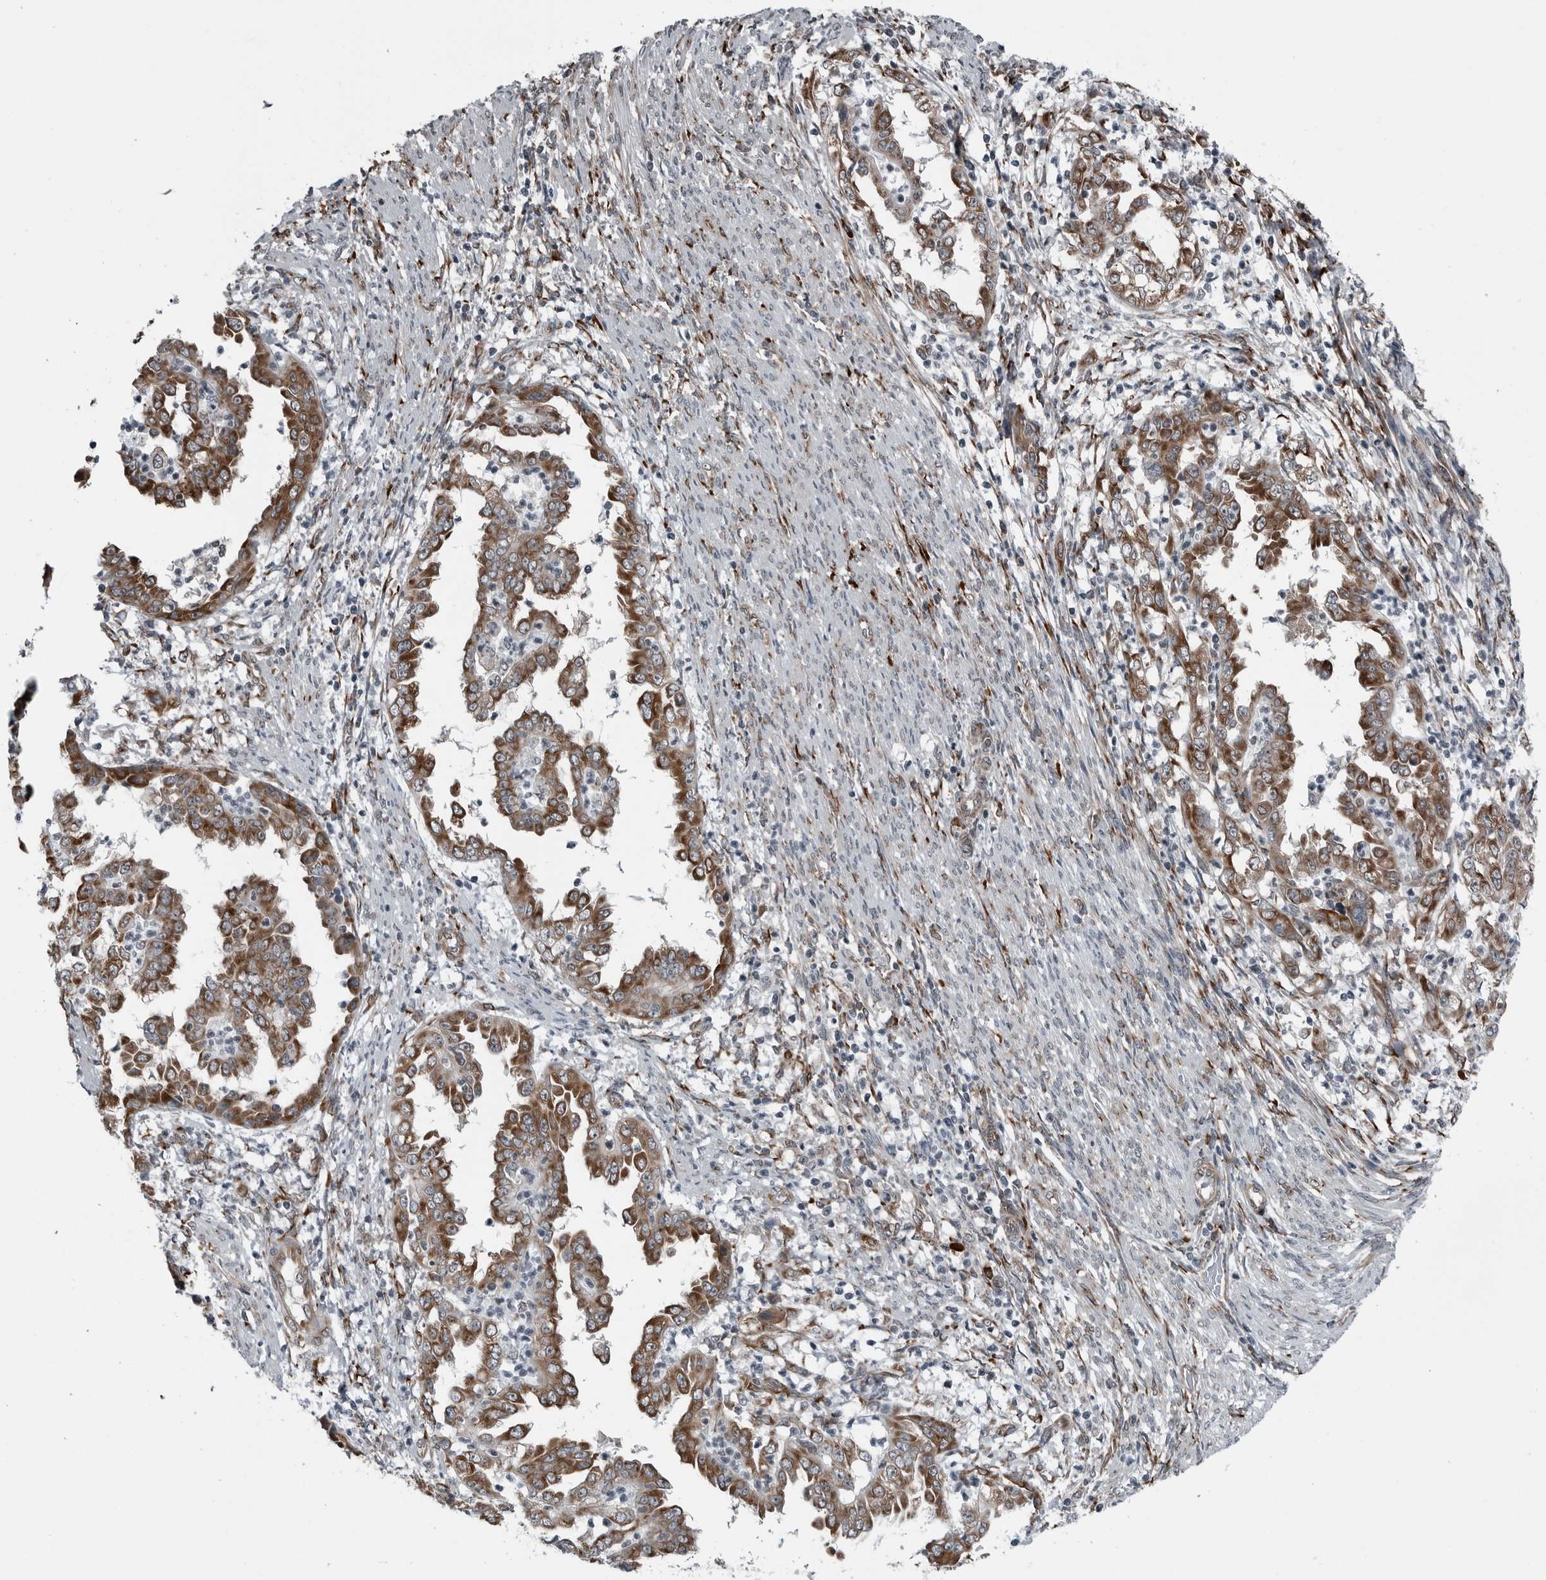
{"staining": {"intensity": "moderate", "quantity": ">75%", "location": "cytoplasmic/membranous"}, "tissue": "endometrial cancer", "cell_type": "Tumor cells", "image_type": "cancer", "snomed": [{"axis": "morphology", "description": "Adenocarcinoma, NOS"}, {"axis": "topography", "description": "Endometrium"}], "caption": "Adenocarcinoma (endometrial) was stained to show a protein in brown. There is medium levels of moderate cytoplasmic/membranous positivity in approximately >75% of tumor cells.", "gene": "CEP85", "patient": {"sex": "female", "age": 85}}